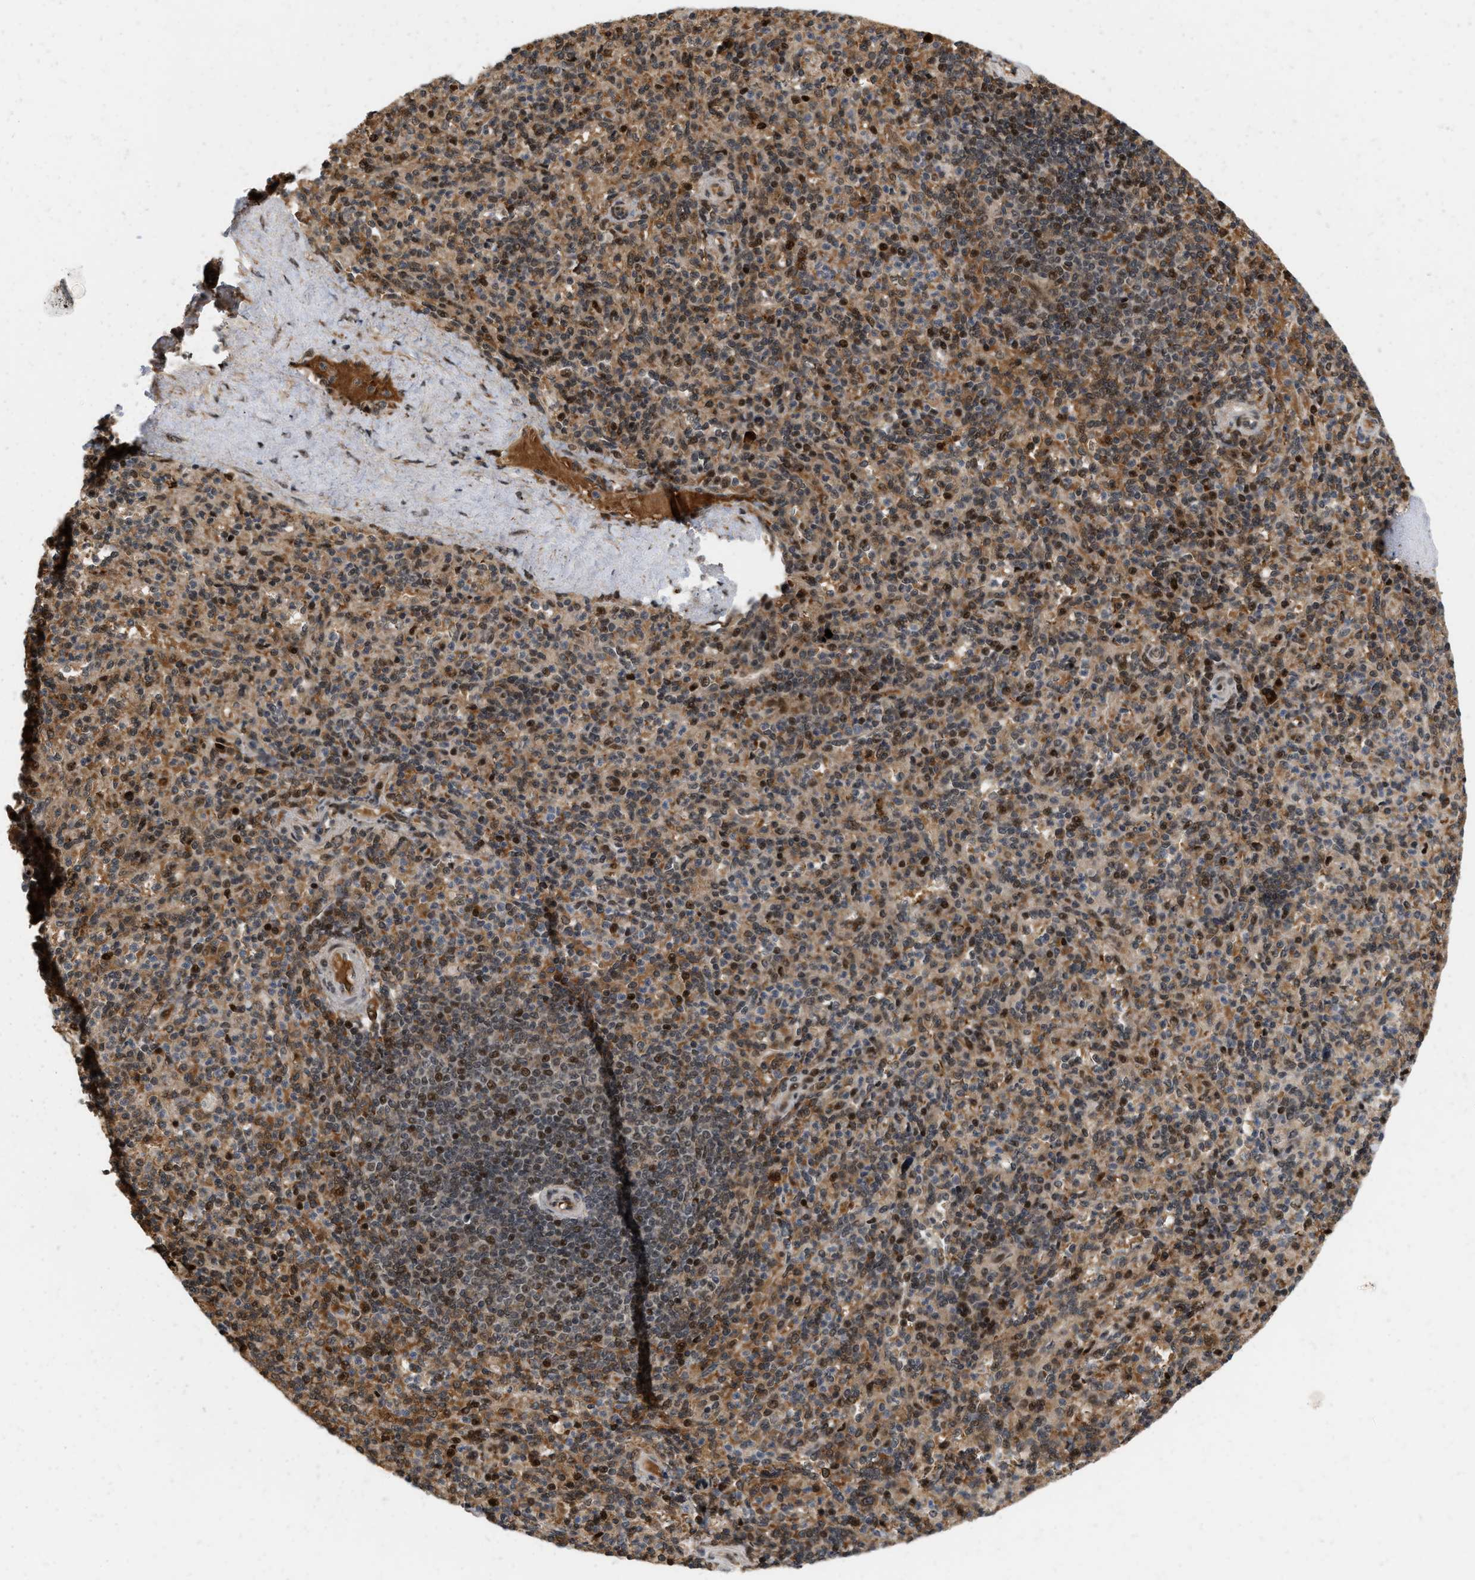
{"staining": {"intensity": "moderate", "quantity": ">75%", "location": "cytoplasmic/membranous,nuclear"}, "tissue": "spleen", "cell_type": "Cells in red pulp", "image_type": "normal", "snomed": [{"axis": "morphology", "description": "Normal tissue, NOS"}, {"axis": "topography", "description": "Spleen"}], "caption": "DAB (3,3'-diaminobenzidine) immunohistochemical staining of unremarkable human spleen reveals moderate cytoplasmic/membranous,nuclear protein staining in about >75% of cells in red pulp.", "gene": "ANKRD11", "patient": {"sex": "male", "age": 36}}